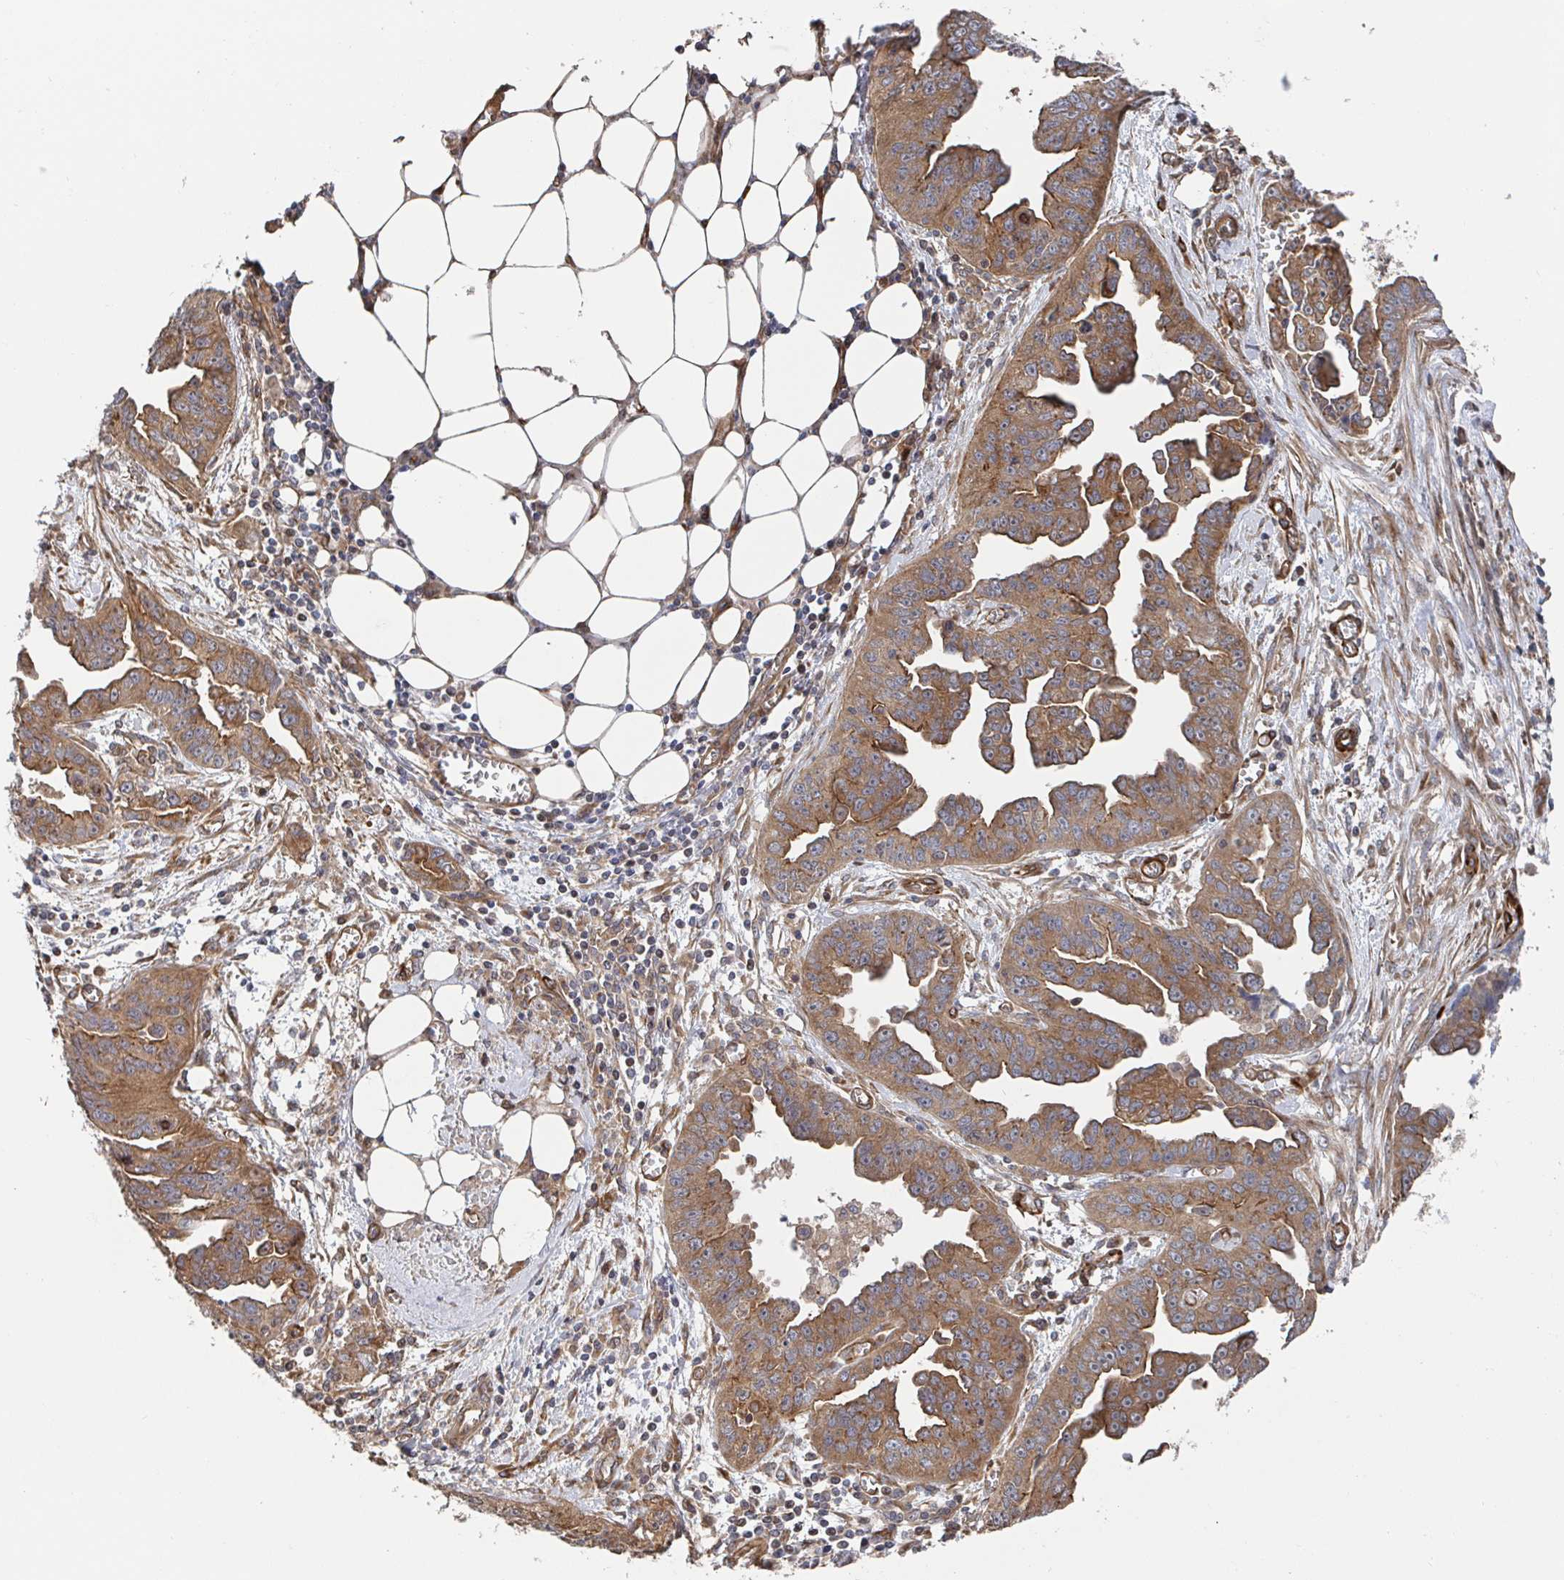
{"staining": {"intensity": "moderate", "quantity": ">75%", "location": "cytoplasmic/membranous"}, "tissue": "ovarian cancer", "cell_type": "Tumor cells", "image_type": "cancer", "snomed": [{"axis": "morphology", "description": "Cystadenocarcinoma, serous, NOS"}, {"axis": "topography", "description": "Ovary"}], "caption": "Ovarian cancer (serous cystadenocarcinoma) tissue exhibits moderate cytoplasmic/membranous staining in about >75% of tumor cells", "gene": "DVL3", "patient": {"sex": "female", "age": 75}}